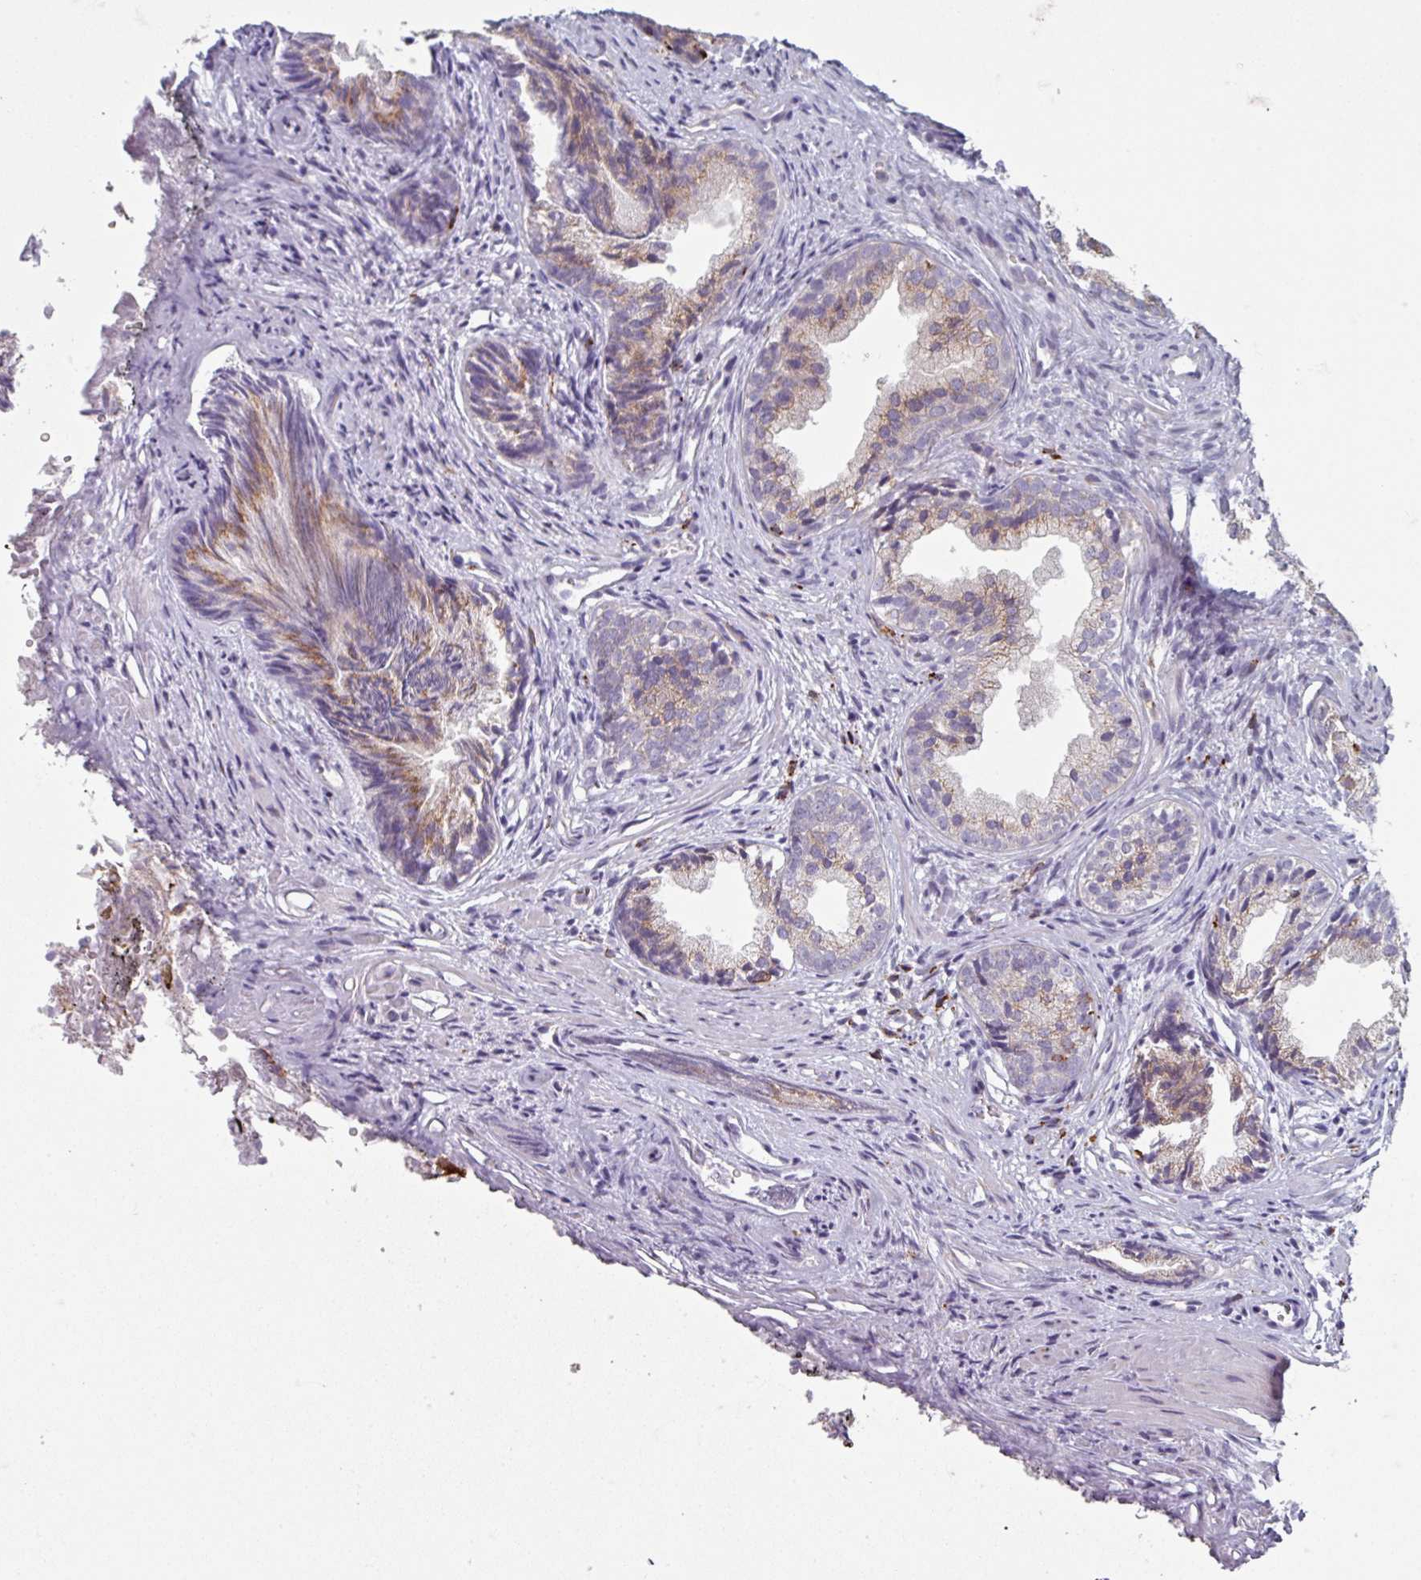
{"staining": {"intensity": "moderate", "quantity": ">75%", "location": "cytoplasmic/membranous"}, "tissue": "prostate", "cell_type": "Glandular cells", "image_type": "normal", "snomed": [{"axis": "morphology", "description": "Normal tissue, NOS"}, {"axis": "topography", "description": "Prostate"}], "caption": "DAB immunohistochemical staining of unremarkable prostate shows moderate cytoplasmic/membranous protein expression in approximately >75% of glandular cells.", "gene": "NEDD9", "patient": {"sex": "male", "age": 76}}